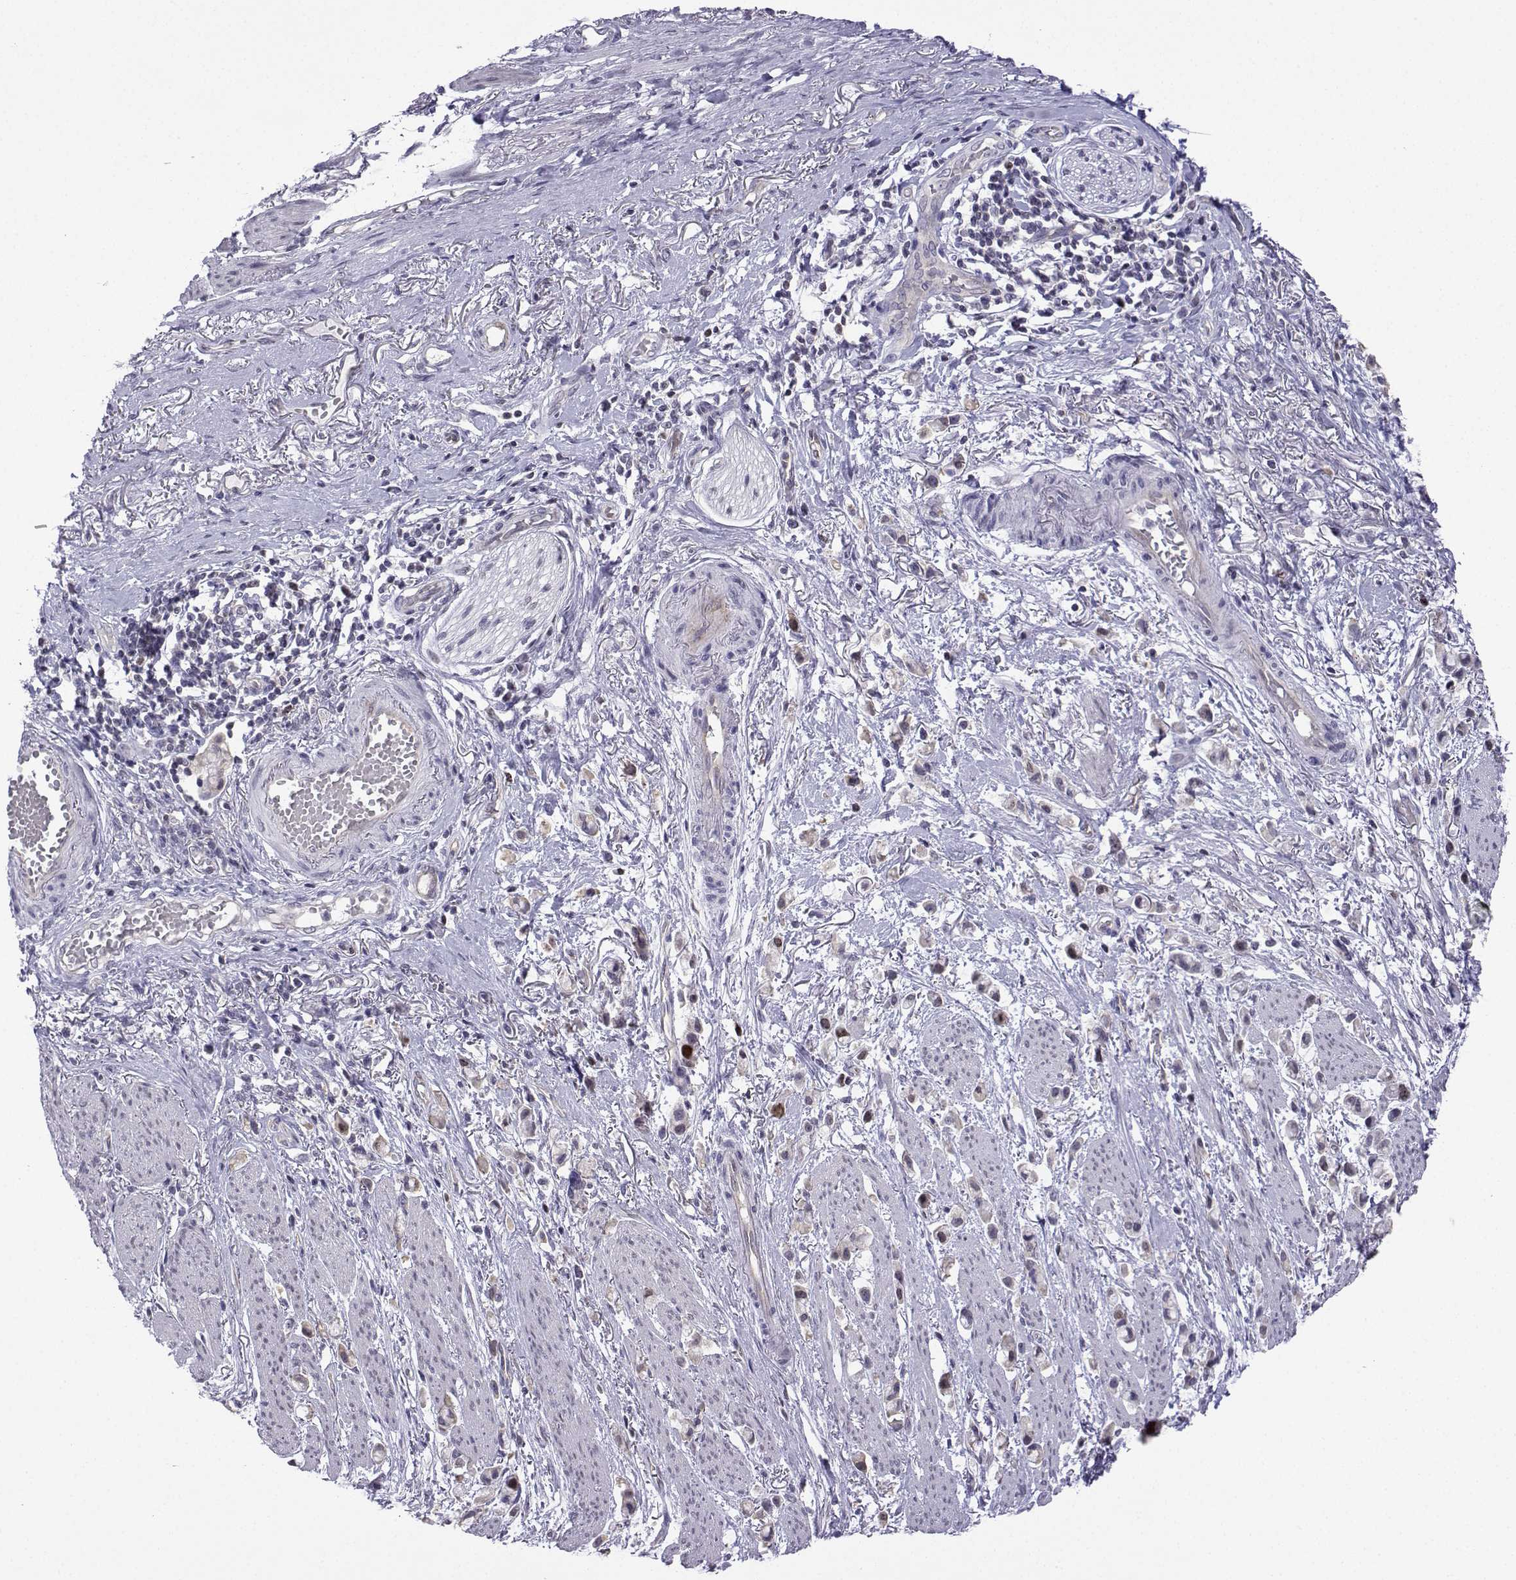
{"staining": {"intensity": "moderate", "quantity": "<25%", "location": "nuclear"}, "tissue": "stomach cancer", "cell_type": "Tumor cells", "image_type": "cancer", "snomed": [{"axis": "morphology", "description": "Adenocarcinoma, NOS"}, {"axis": "topography", "description": "Stomach"}], "caption": "DAB (3,3'-diaminobenzidine) immunohistochemical staining of stomach cancer reveals moderate nuclear protein expression in about <25% of tumor cells.", "gene": "INCENP", "patient": {"sex": "female", "age": 81}}